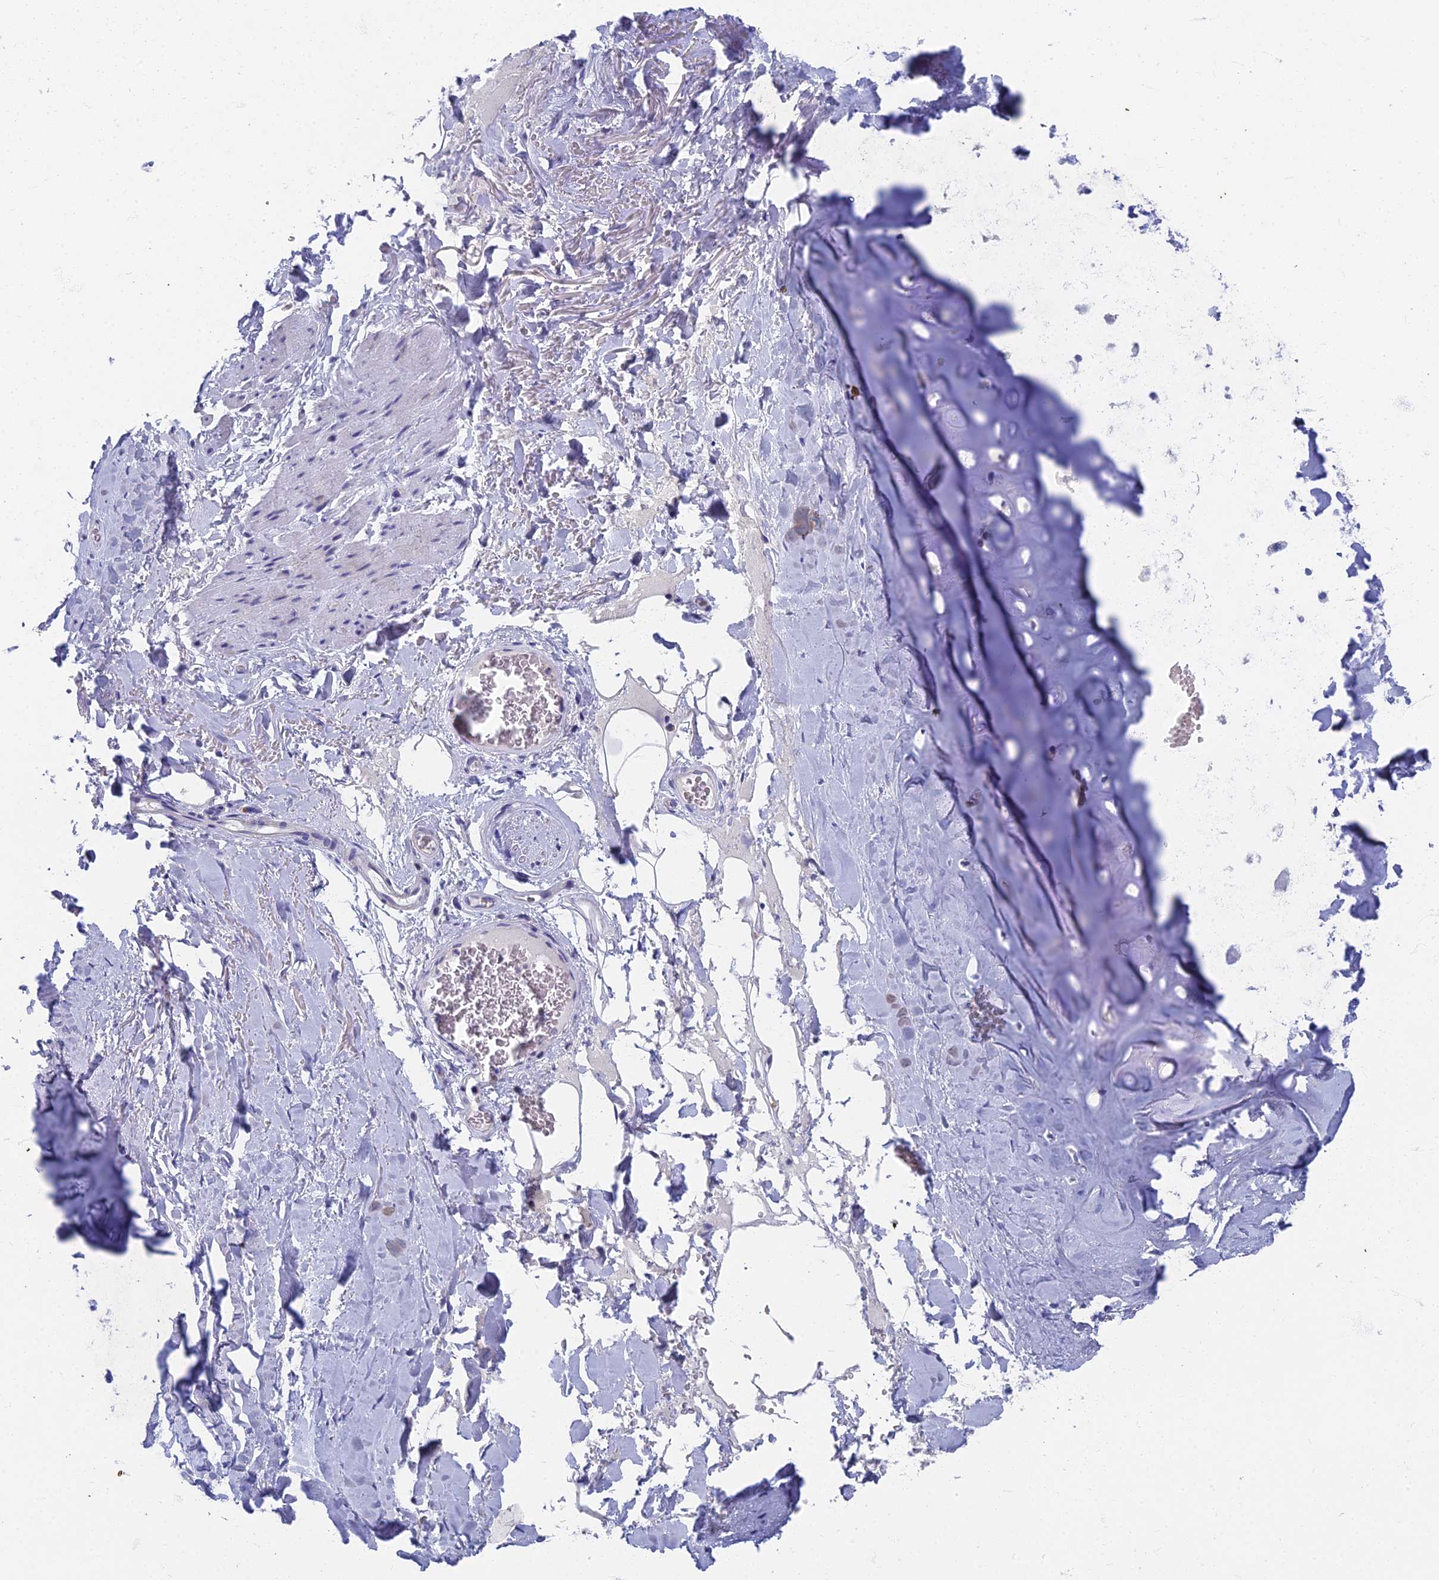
{"staining": {"intensity": "negative", "quantity": "none", "location": "none"}, "tissue": "adipose tissue", "cell_type": "Adipocytes", "image_type": "normal", "snomed": [{"axis": "morphology", "description": "Normal tissue, NOS"}, {"axis": "topography", "description": "Cartilage tissue"}], "caption": "IHC micrograph of normal adipose tissue stained for a protein (brown), which displays no staining in adipocytes.", "gene": "SPIN4", "patient": {"sex": "female", "age": 63}}